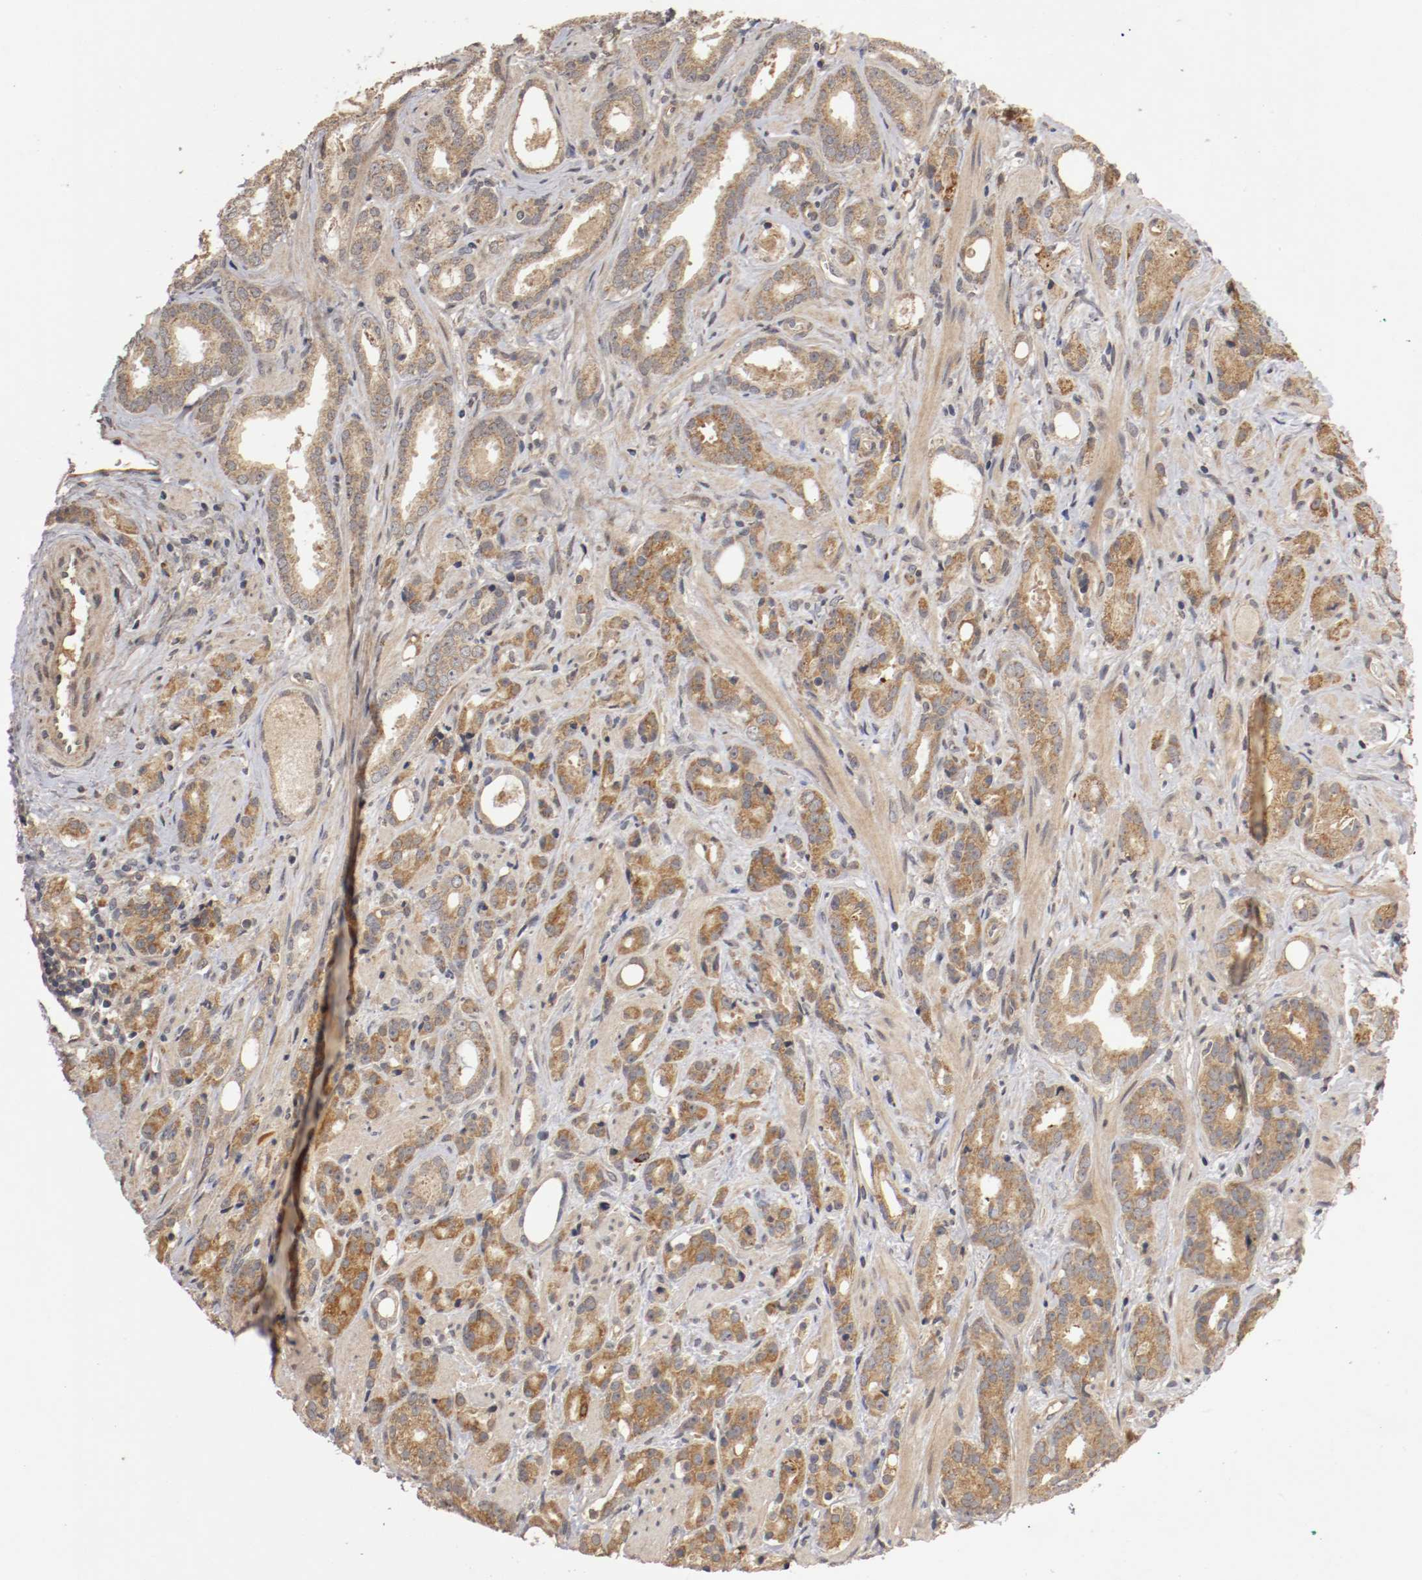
{"staining": {"intensity": "moderate", "quantity": ">75%", "location": "cytoplasmic/membranous"}, "tissue": "prostate cancer", "cell_type": "Tumor cells", "image_type": "cancer", "snomed": [{"axis": "morphology", "description": "Adenocarcinoma, Low grade"}, {"axis": "topography", "description": "Prostate"}], "caption": "Tumor cells display medium levels of moderate cytoplasmic/membranous expression in approximately >75% of cells in human adenocarcinoma (low-grade) (prostate). (Brightfield microscopy of DAB IHC at high magnification).", "gene": "TNFRSF1B", "patient": {"sex": "male", "age": 57}}